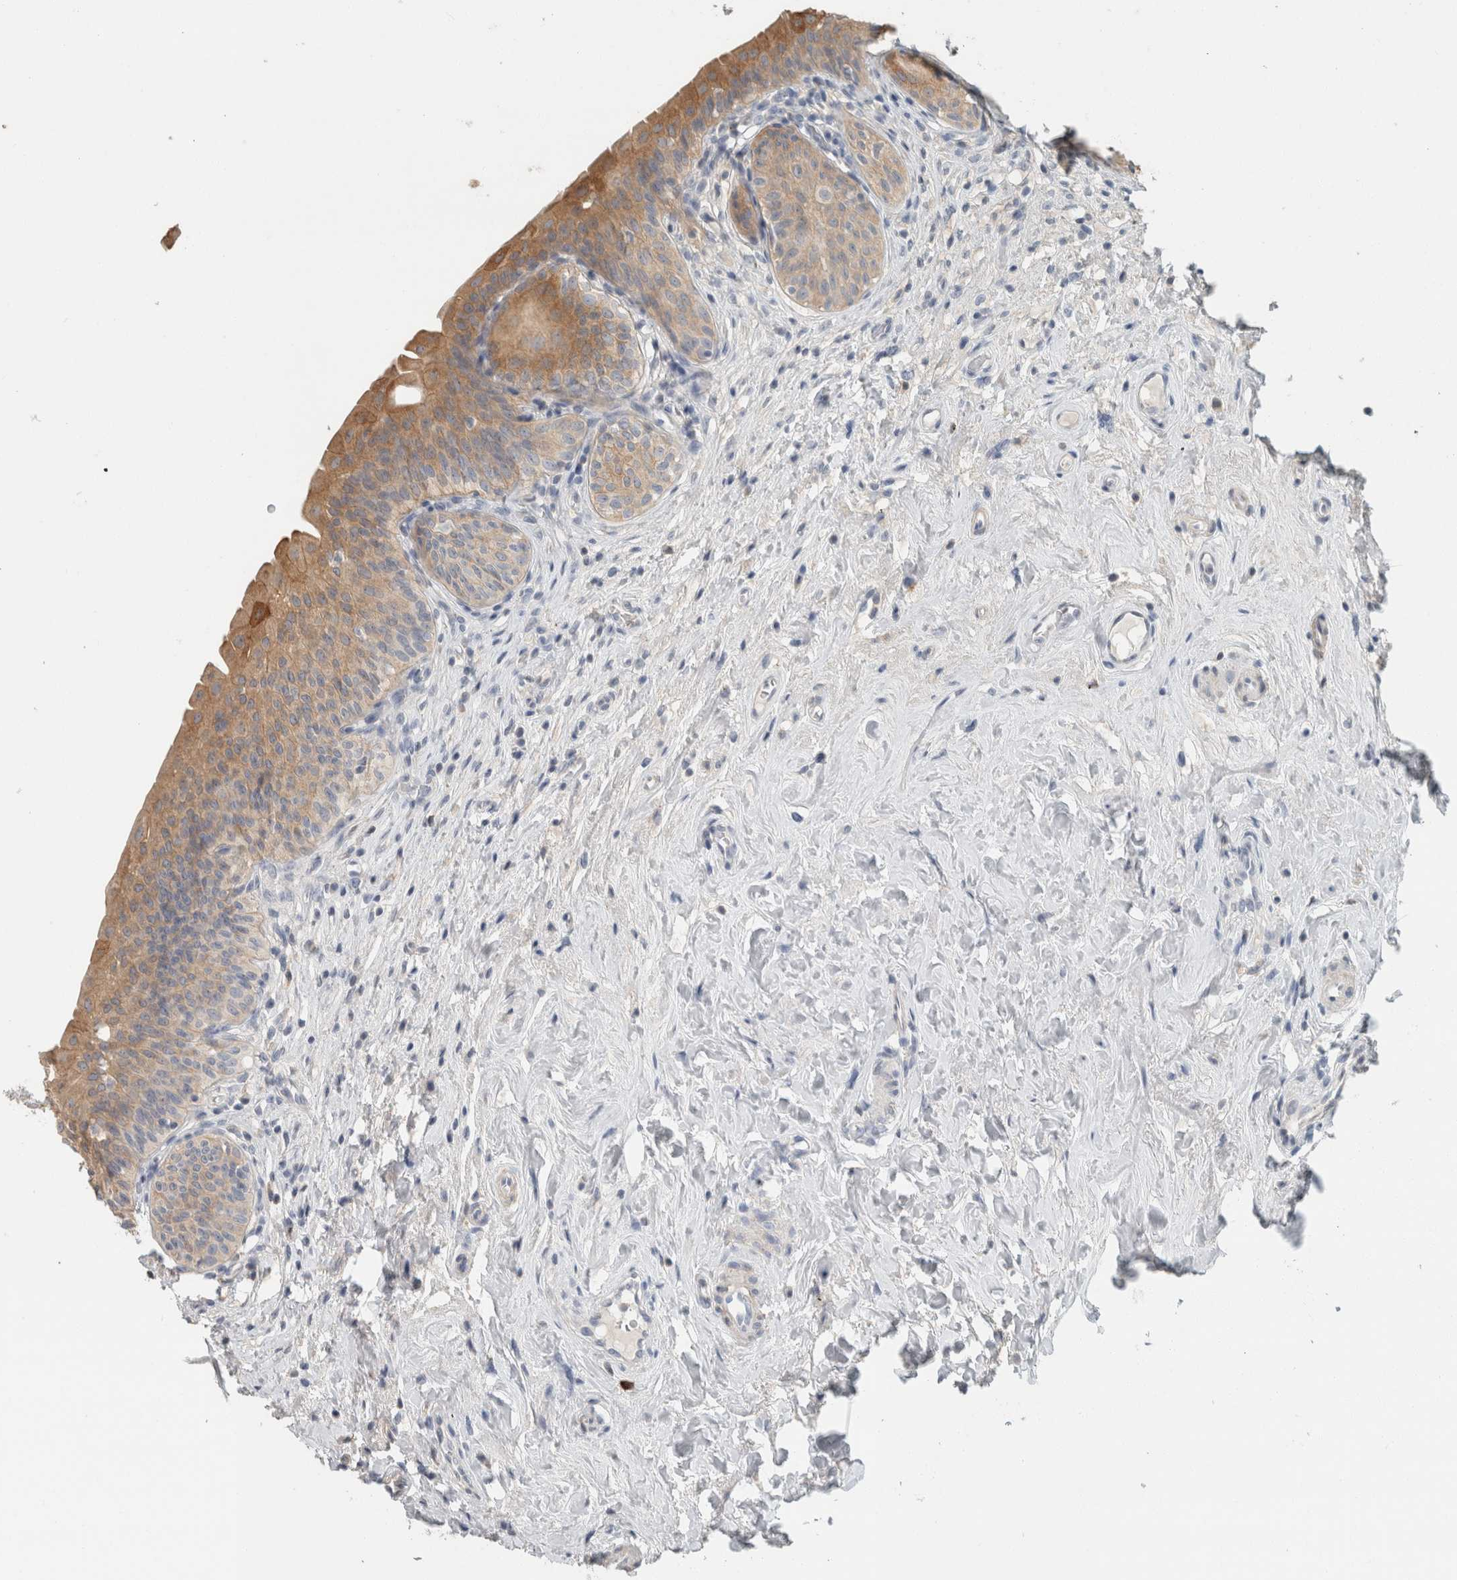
{"staining": {"intensity": "moderate", "quantity": "25%-75%", "location": "cytoplasmic/membranous"}, "tissue": "urinary bladder", "cell_type": "Urothelial cells", "image_type": "normal", "snomed": [{"axis": "morphology", "description": "Normal tissue, NOS"}, {"axis": "topography", "description": "Urinary bladder"}], "caption": "A micrograph showing moderate cytoplasmic/membranous expression in about 25%-75% of urothelial cells in benign urinary bladder, as visualized by brown immunohistochemical staining.", "gene": "SCIN", "patient": {"sex": "male", "age": 83}}